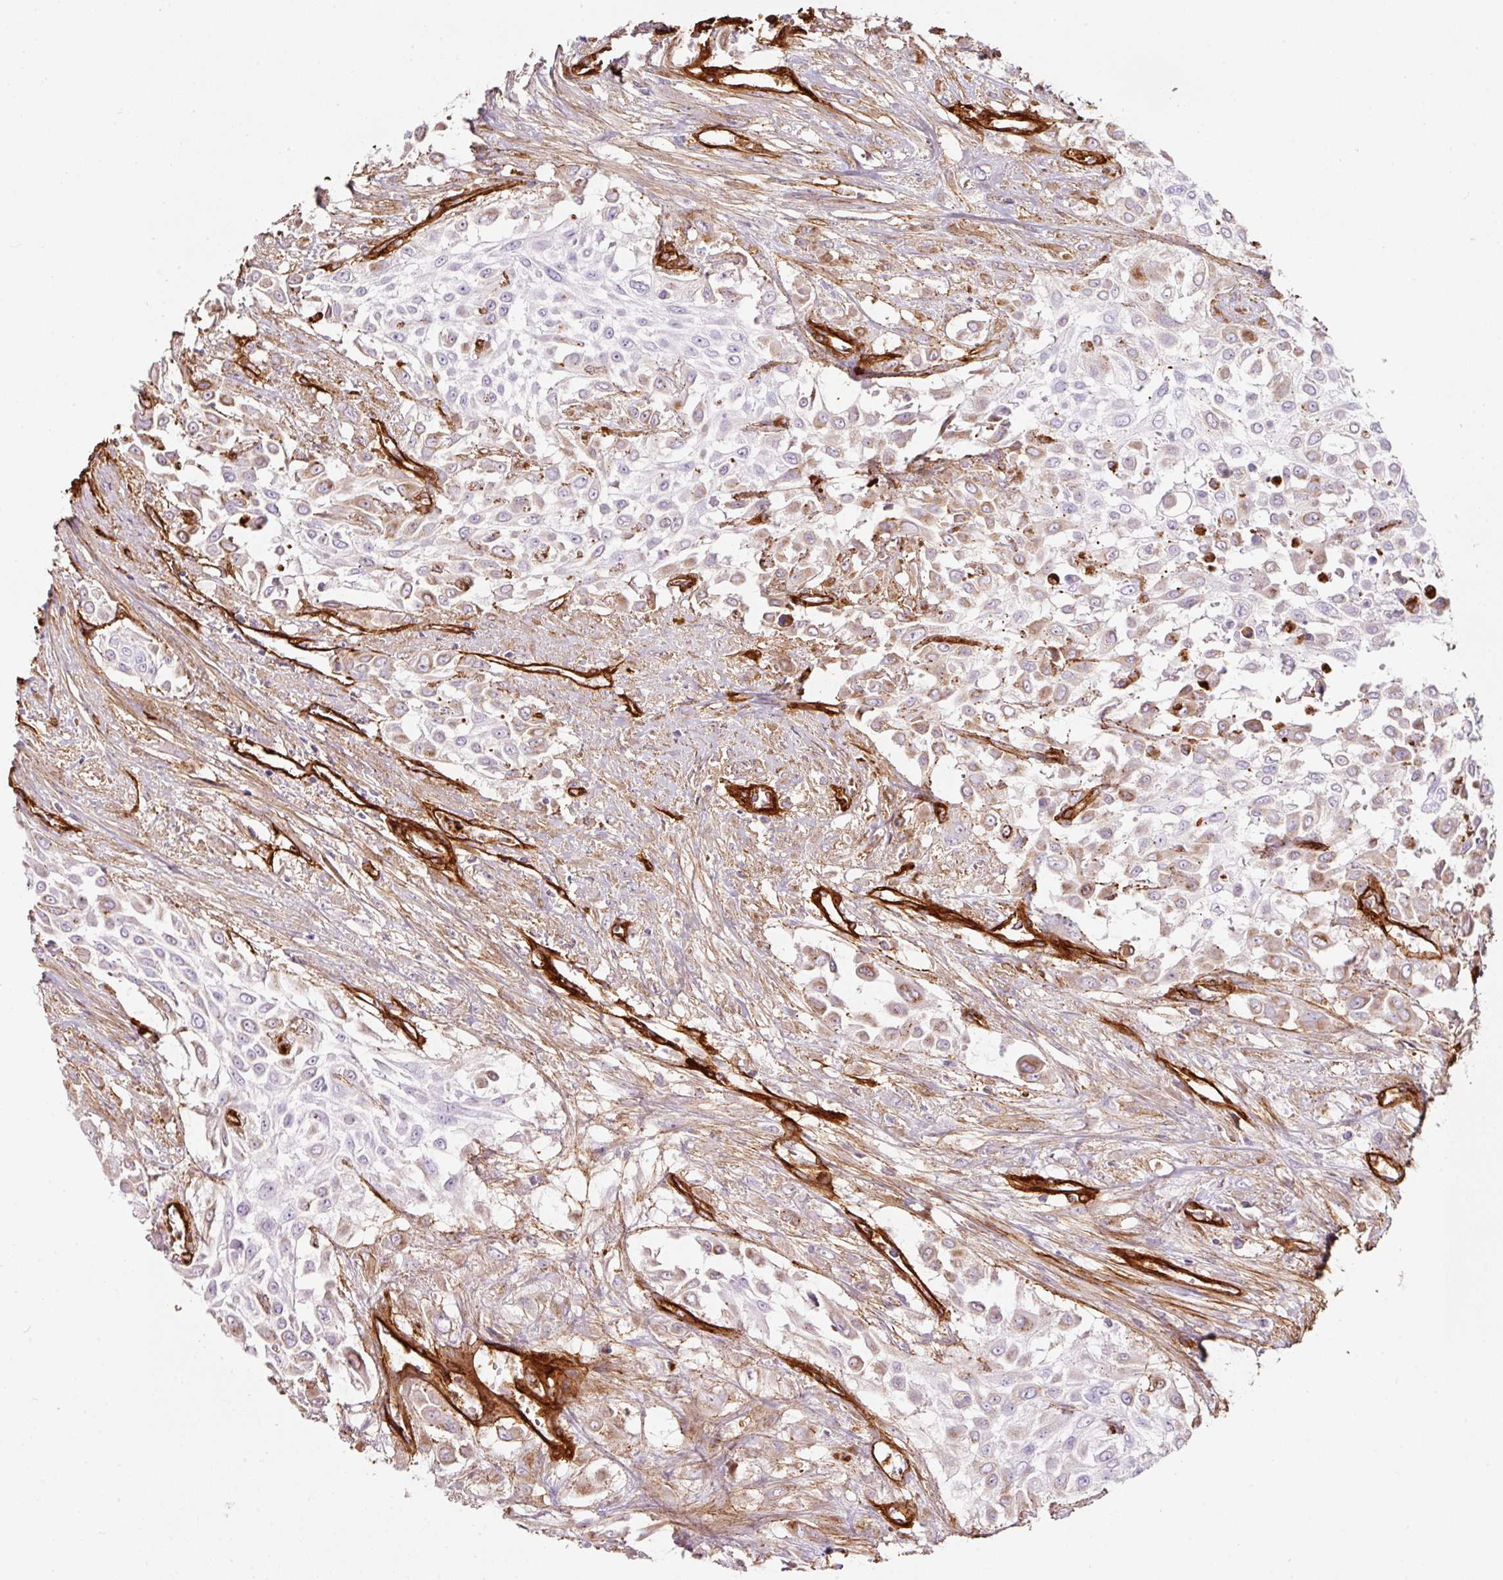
{"staining": {"intensity": "weak", "quantity": "<25%", "location": "cytoplasmic/membranous"}, "tissue": "urothelial cancer", "cell_type": "Tumor cells", "image_type": "cancer", "snomed": [{"axis": "morphology", "description": "Urothelial carcinoma, High grade"}, {"axis": "topography", "description": "Urinary bladder"}], "caption": "High power microscopy histopathology image of an immunohistochemistry image of high-grade urothelial carcinoma, revealing no significant expression in tumor cells.", "gene": "LOXL4", "patient": {"sex": "male", "age": 57}}